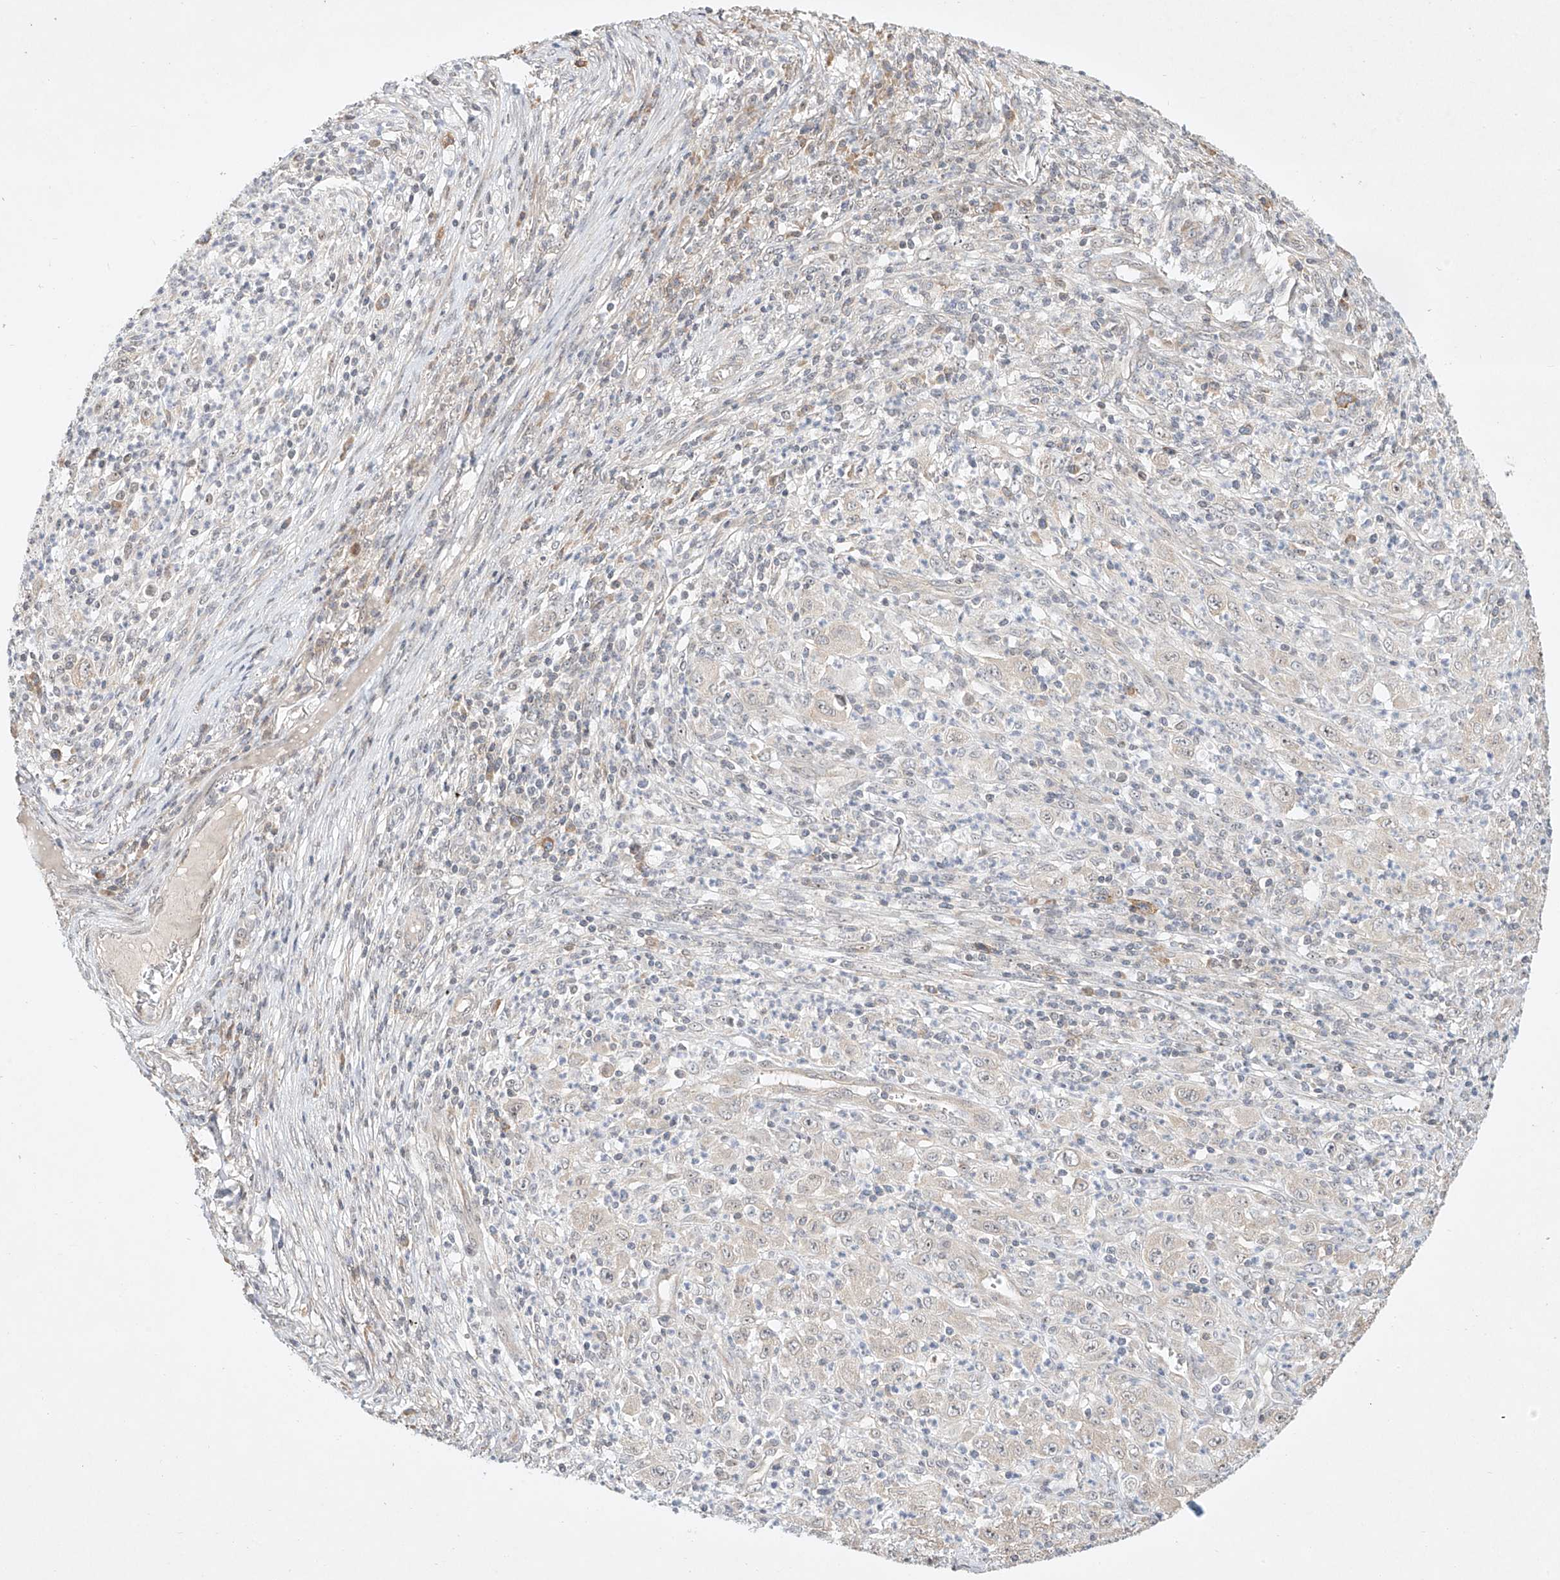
{"staining": {"intensity": "negative", "quantity": "none", "location": "none"}, "tissue": "melanoma", "cell_type": "Tumor cells", "image_type": "cancer", "snomed": [{"axis": "morphology", "description": "Malignant melanoma, Metastatic site"}, {"axis": "topography", "description": "Skin"}], "caption": "Immunohistochemistry of malignant melanoma (metastatic site) reveals no positivity in tumor cells.", "gene": "TASP1", "patient": {"sex": "female", "age": 56}}